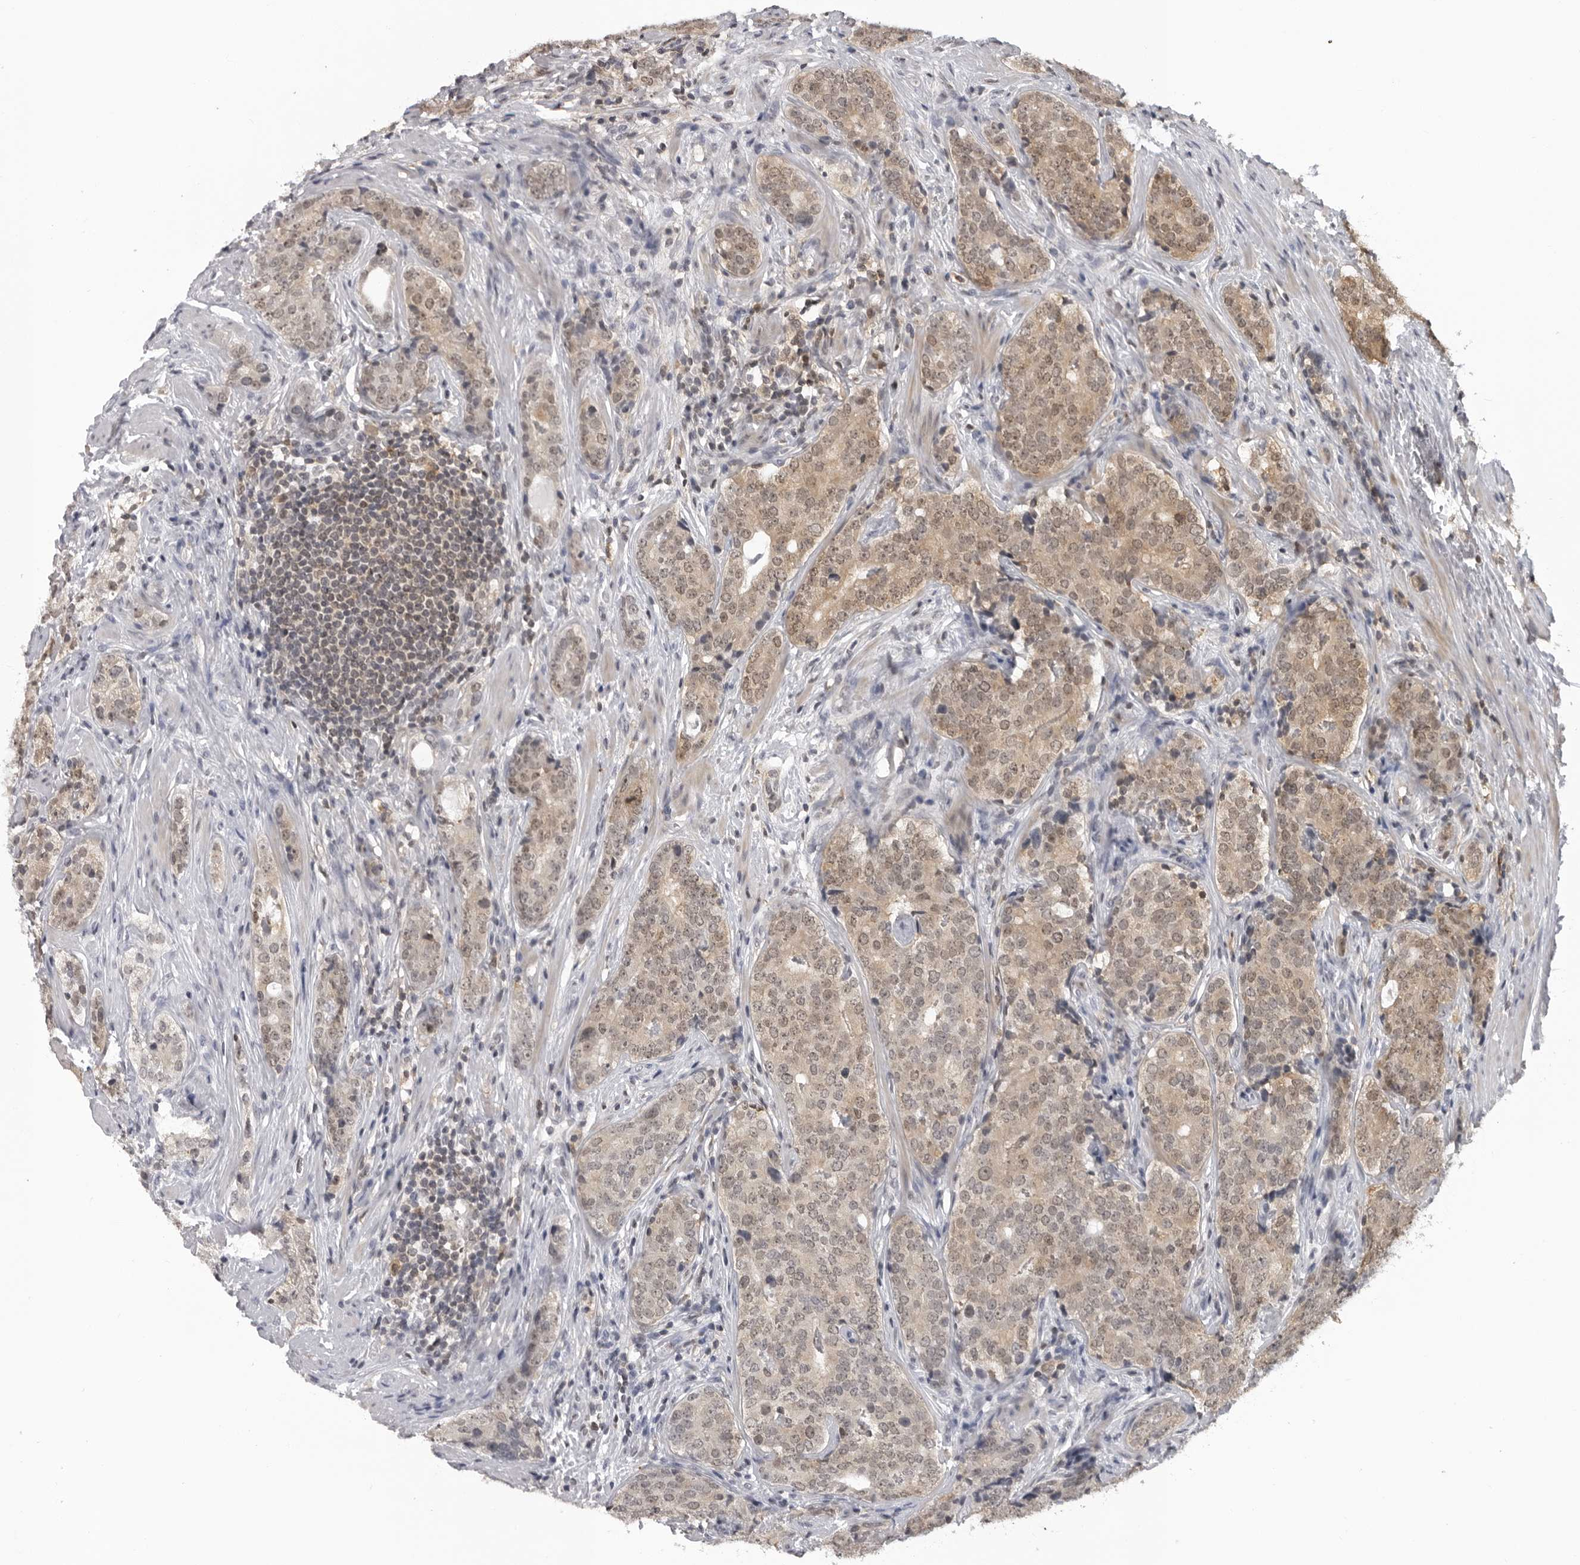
{"staining": {"intensity": "moderate", "quantity": ">75%", "location": "cytoplasmic/membranous,nuclear"}, "tissue": "prostate cancer", "cell_type": "Tumor cells", "image_type": "cancer", "snomed": [{"axis": "morphology", "description": "Adenocarcinoma, High grade"}, {"axis": "topography", "description": "Prostate"}], "caption": "Prostate cancer (adenocarcinoma (high-grade)) was stained to show a protein in brown. There is medium levels of moderate cytoplasmic/membranous and nuclear positivity in about >75% of tumor cells. Nuclei are stained in blue.", "gene": "PDCL3", "patient": {"sex": "male", "age": 56}}